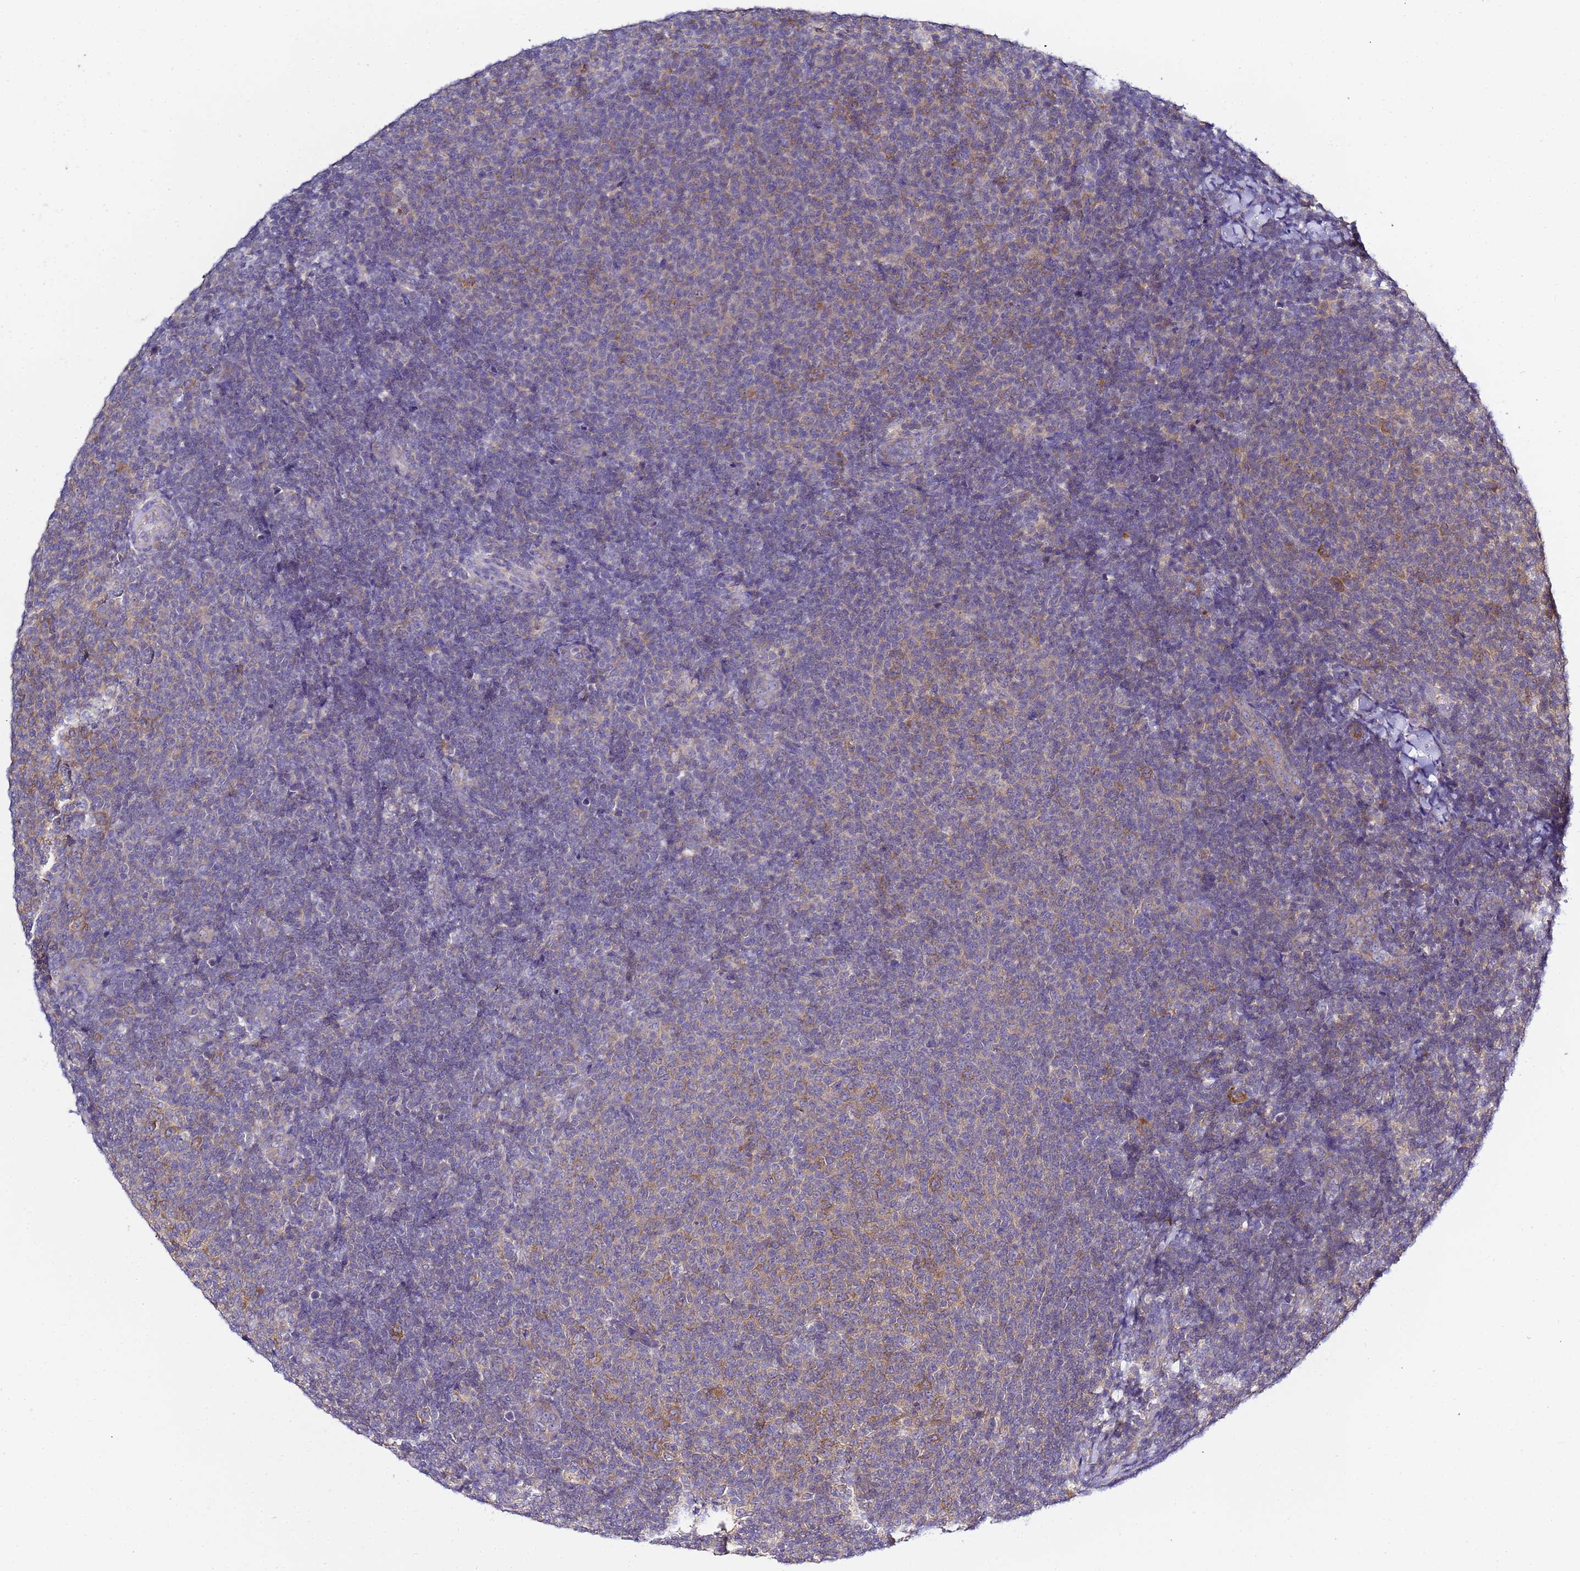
{"staining": {"intensity": "weak", "quantity": "<25%", "location": "cytoplasmic/membranous"}, "tissue": "lymphoma", "cell_type": "Tumor cells", "image_type": "cancer", "snomed": [{"axis": "morphology", "description": "Malignant lymphoma, non-Hodgkin's type, Low grade"}, {"axis": "topography", "description": "Lymph node"}], "caption": "Immunohistochemistry (IHC) of low-grade malignant lymphoma, non-Hodgkin's type shows no staining in tumor cells.", "gene": "LENG1", "patient": {"sex": "male", "age": 66}}